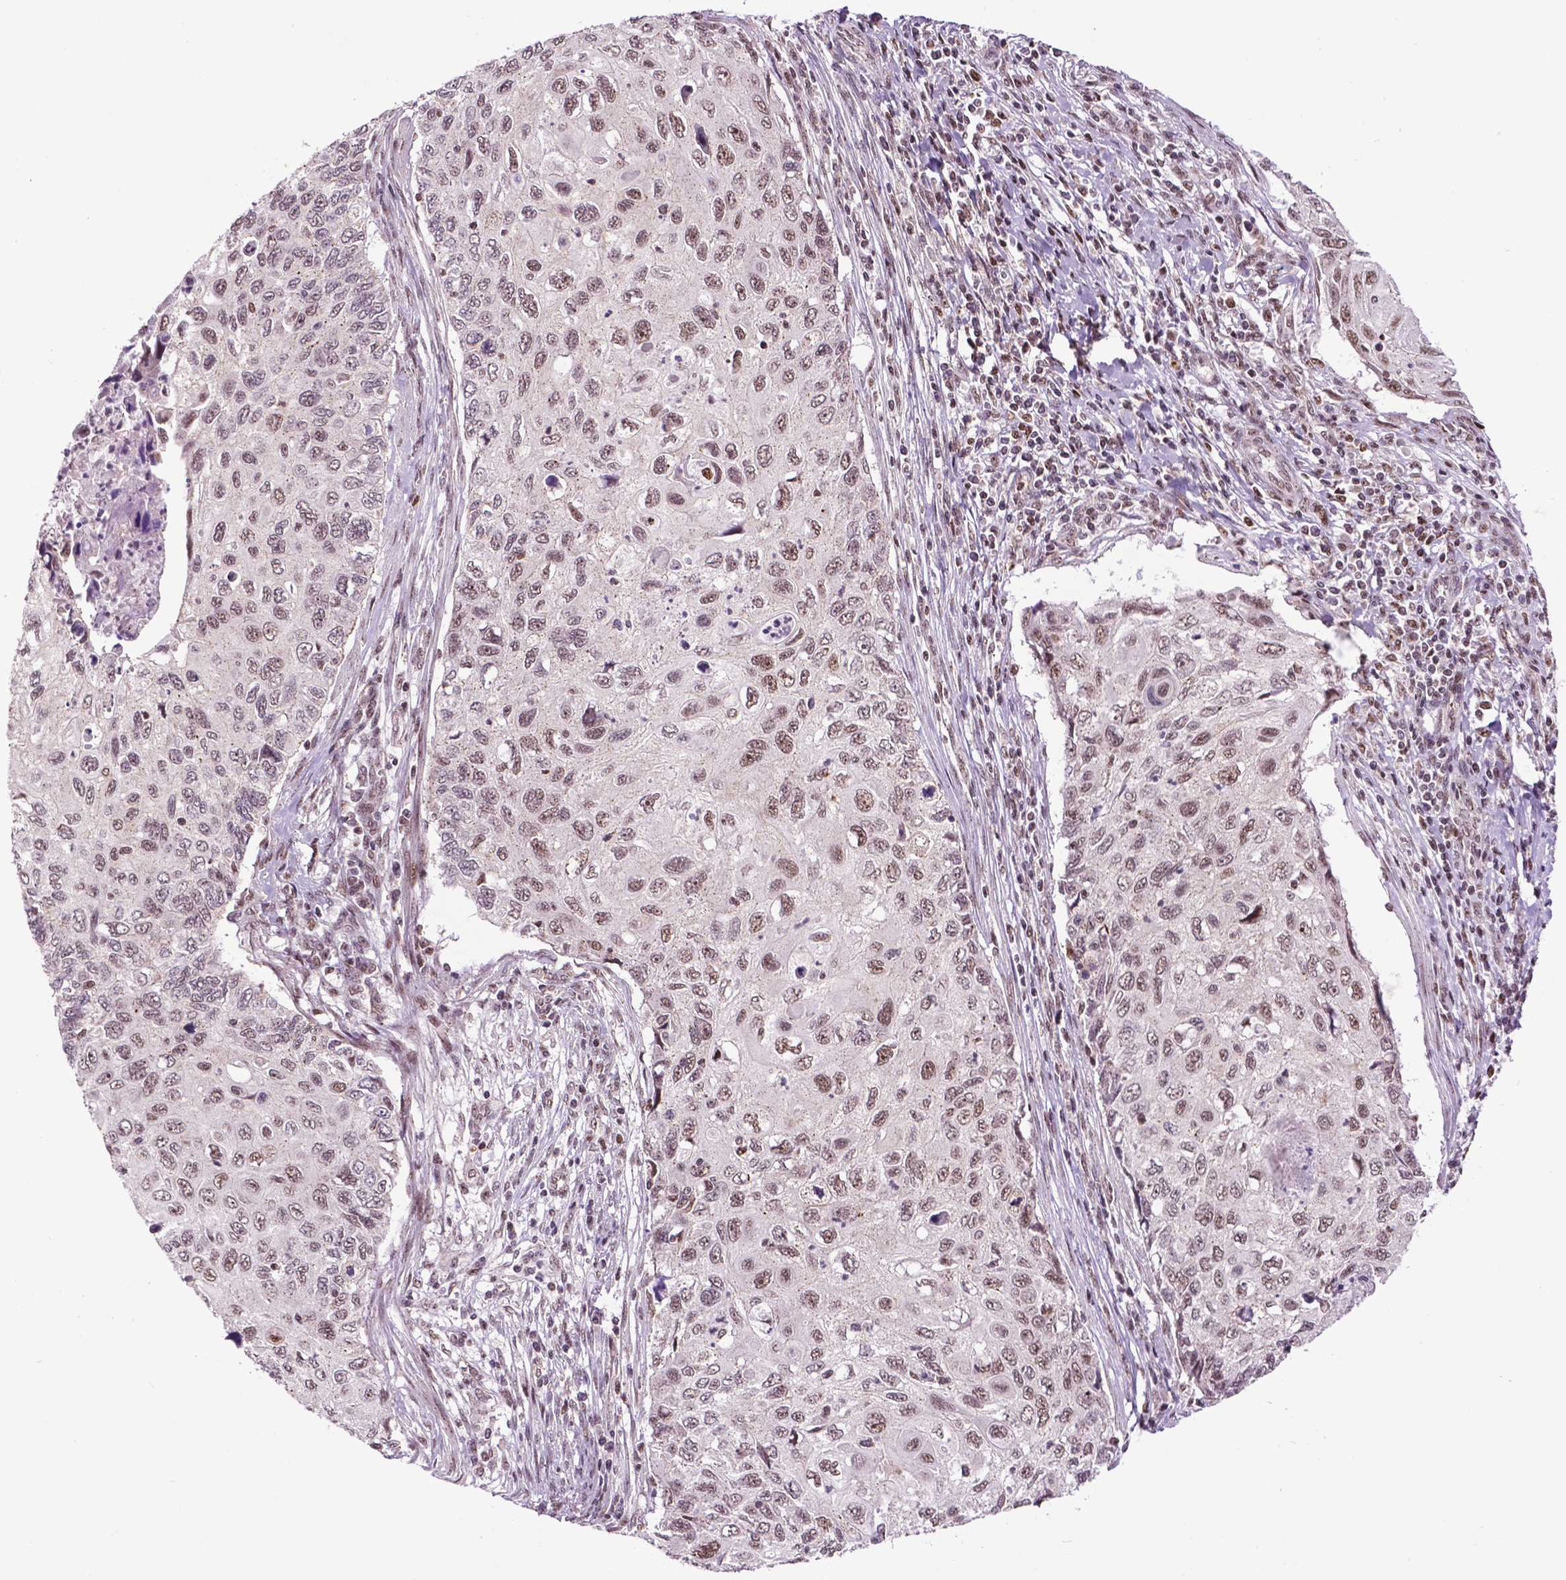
{"staining": {"intensity": "weak", "quantity": "25%-75%", "location": "nuclear"}, "tissue": "cervical cancer", "cell_type": "Tumor cells", "image_type": "cancer", "snomed": [{"axis": "morphology", "description": "Squamous cell carcinoma, NOS"}, {"axis": "topography", "description": "Cervix"}], "caption": "This image shows squamous cell carcinoma (cervical) stained with immunohistochemistry to label a protein in brown. The nuclear of tumor cells show weak positivity for the protein. Nuclei are counter-stained blue.", "gene": "EAF1", "patient": {"sex": "female", "age": 70}}